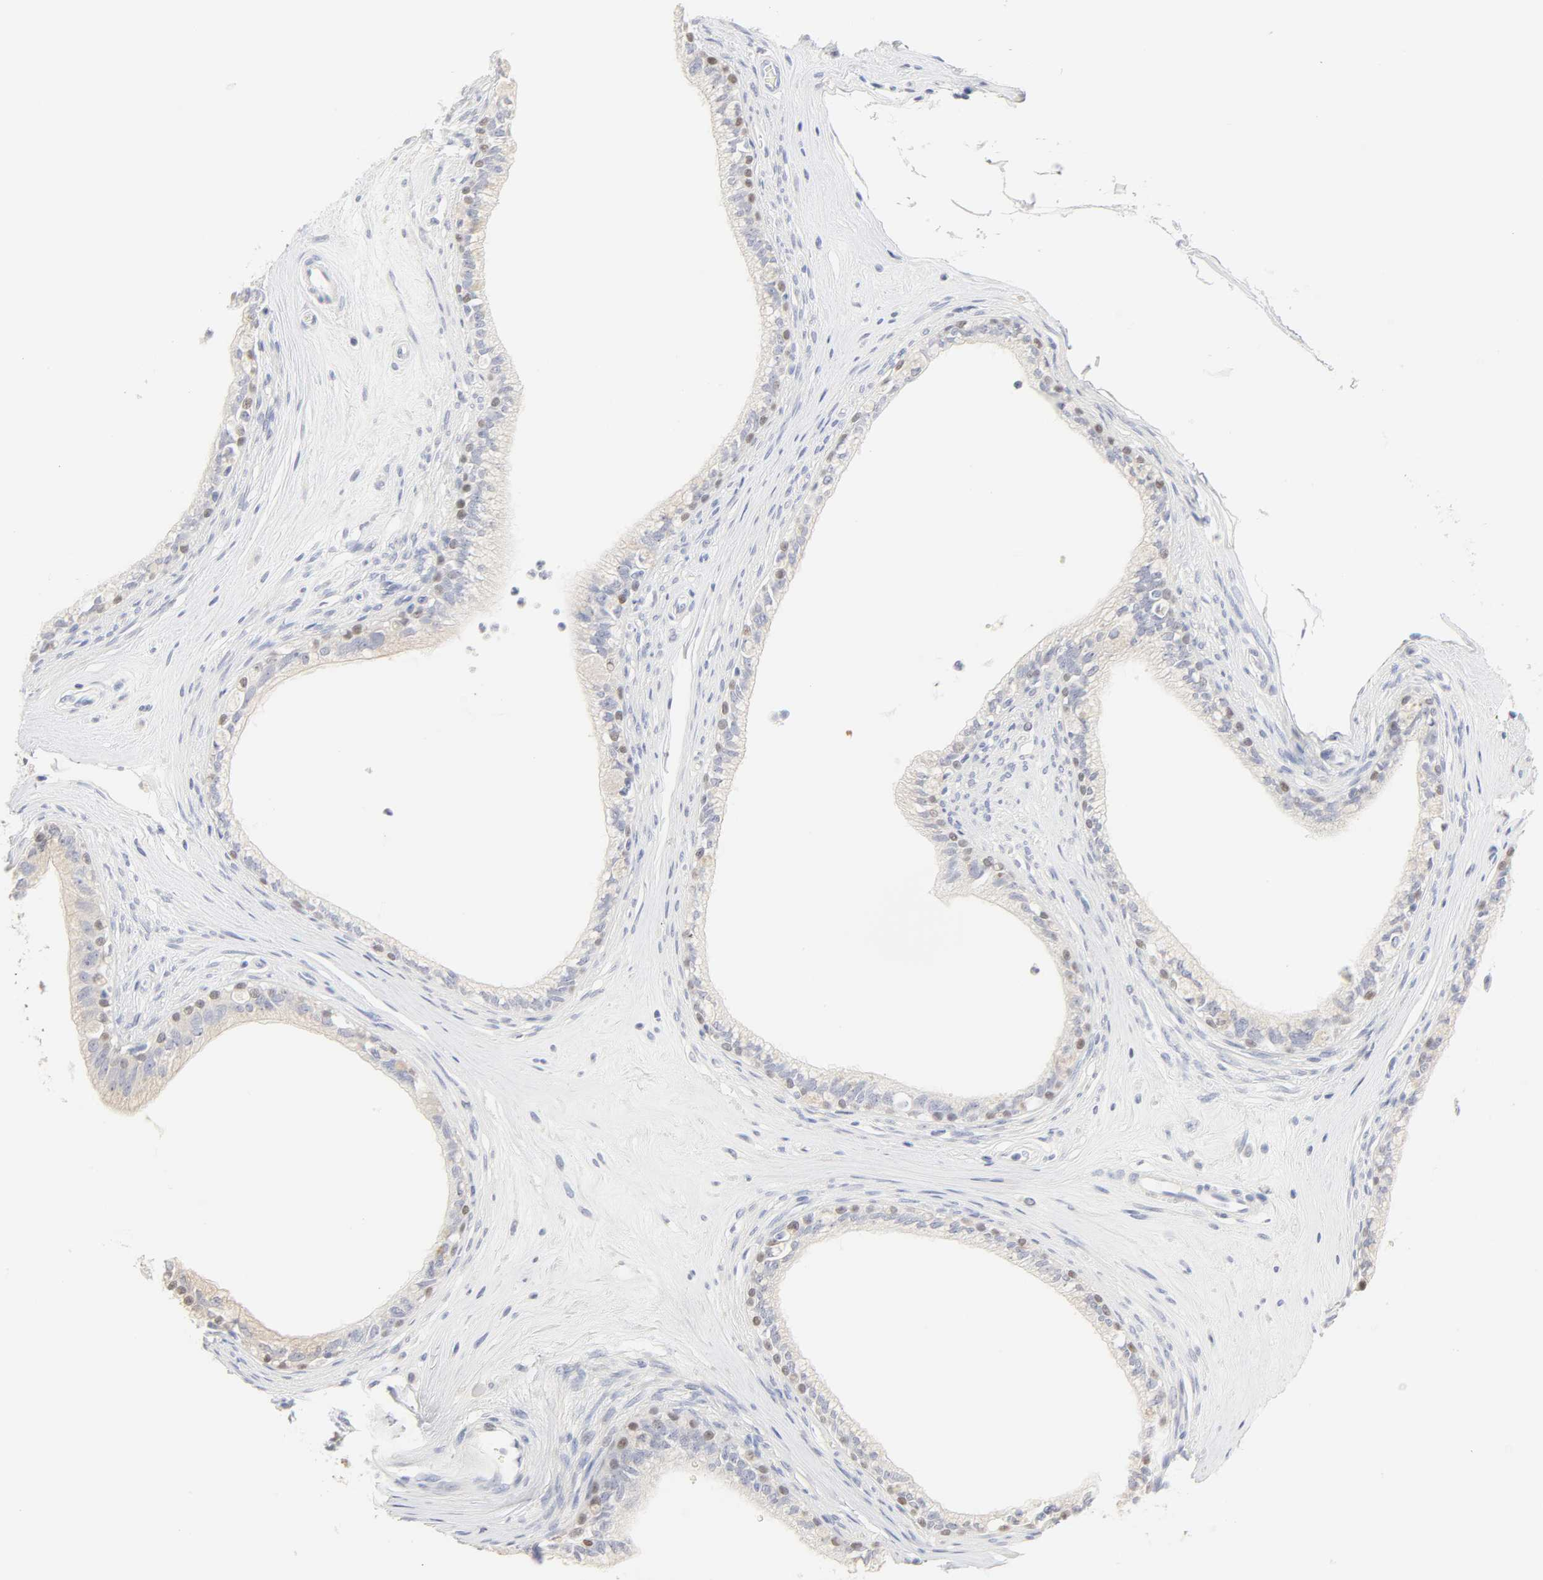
{"staining": {"intensity": "weak", "quantity": "<25%", "location": "nuclear"}, "tissue": "epididymis", "cell_type": "Glandular cells", "image_type": "normal", "snomed": [{"axis": "morphology", "description": "Normal tissue, NOS"}, {"axis": "morphology", "description": "Inflammation, NOS"}, {"axis": "topography", "description": "Epididymis"}], "caption": "Immunohistochemistry of unremarkable human epididymis exhibits no expression in glandular cells.", "gene": "FCGBP", "patient": {"sex": "male", "age": 84}}